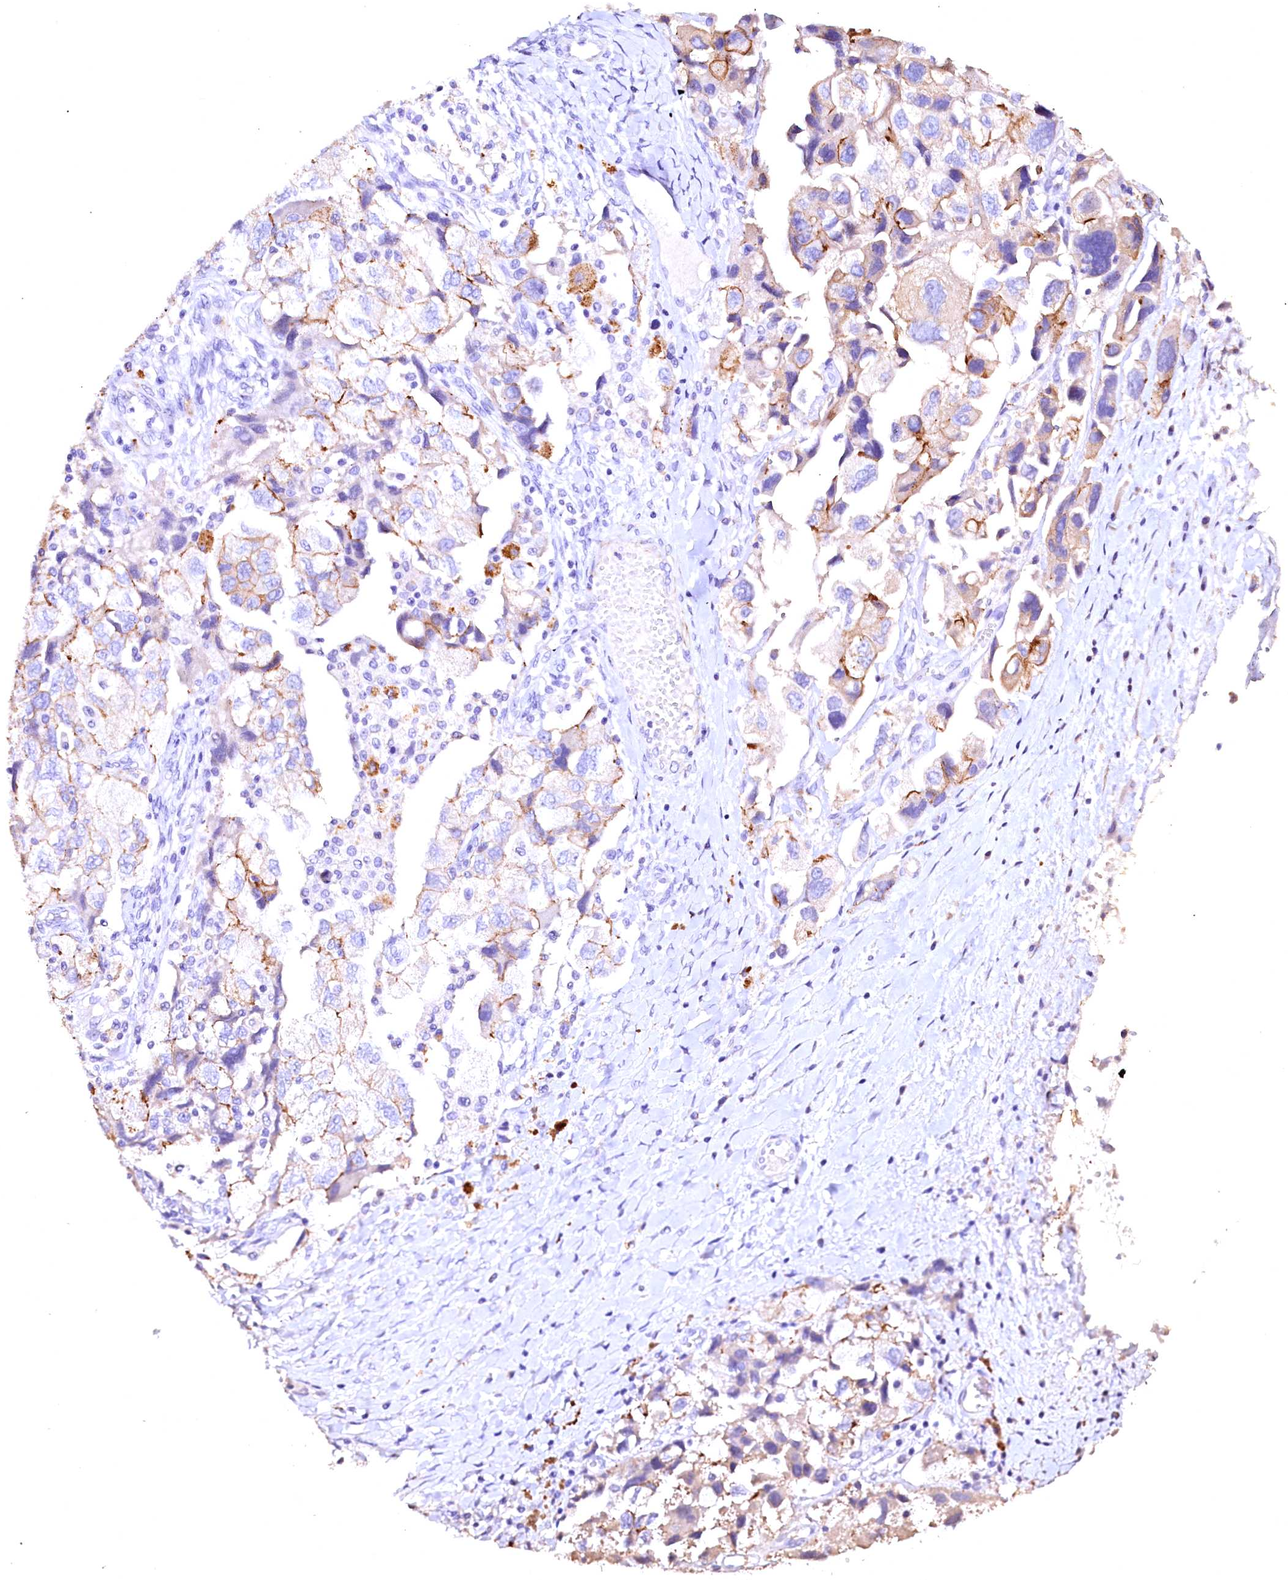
{"staining": {"intensity": "moderate", "quantity": "25%-75%", "location": "cytoplasmic/membranous"}, "tissue": "ovarian cancer", "cell_type": "Tumor cells", "image_type": "cancer", "snomed": [{"axis": "morphology", "description": "Carcinoma, NOS"}, {"axis": "morphology", "description": "Cystadenocarcinoma, serous, NOS"}, {"axis": "topography", "description": "Ovary"}], "caption": "A brown stain highlights moderate cytoplasmic/membranous positivity of a protein in ovarian cancer tumor cells.", "gene": "VPS36", "patient": {"sex": "female", "age": 69}}